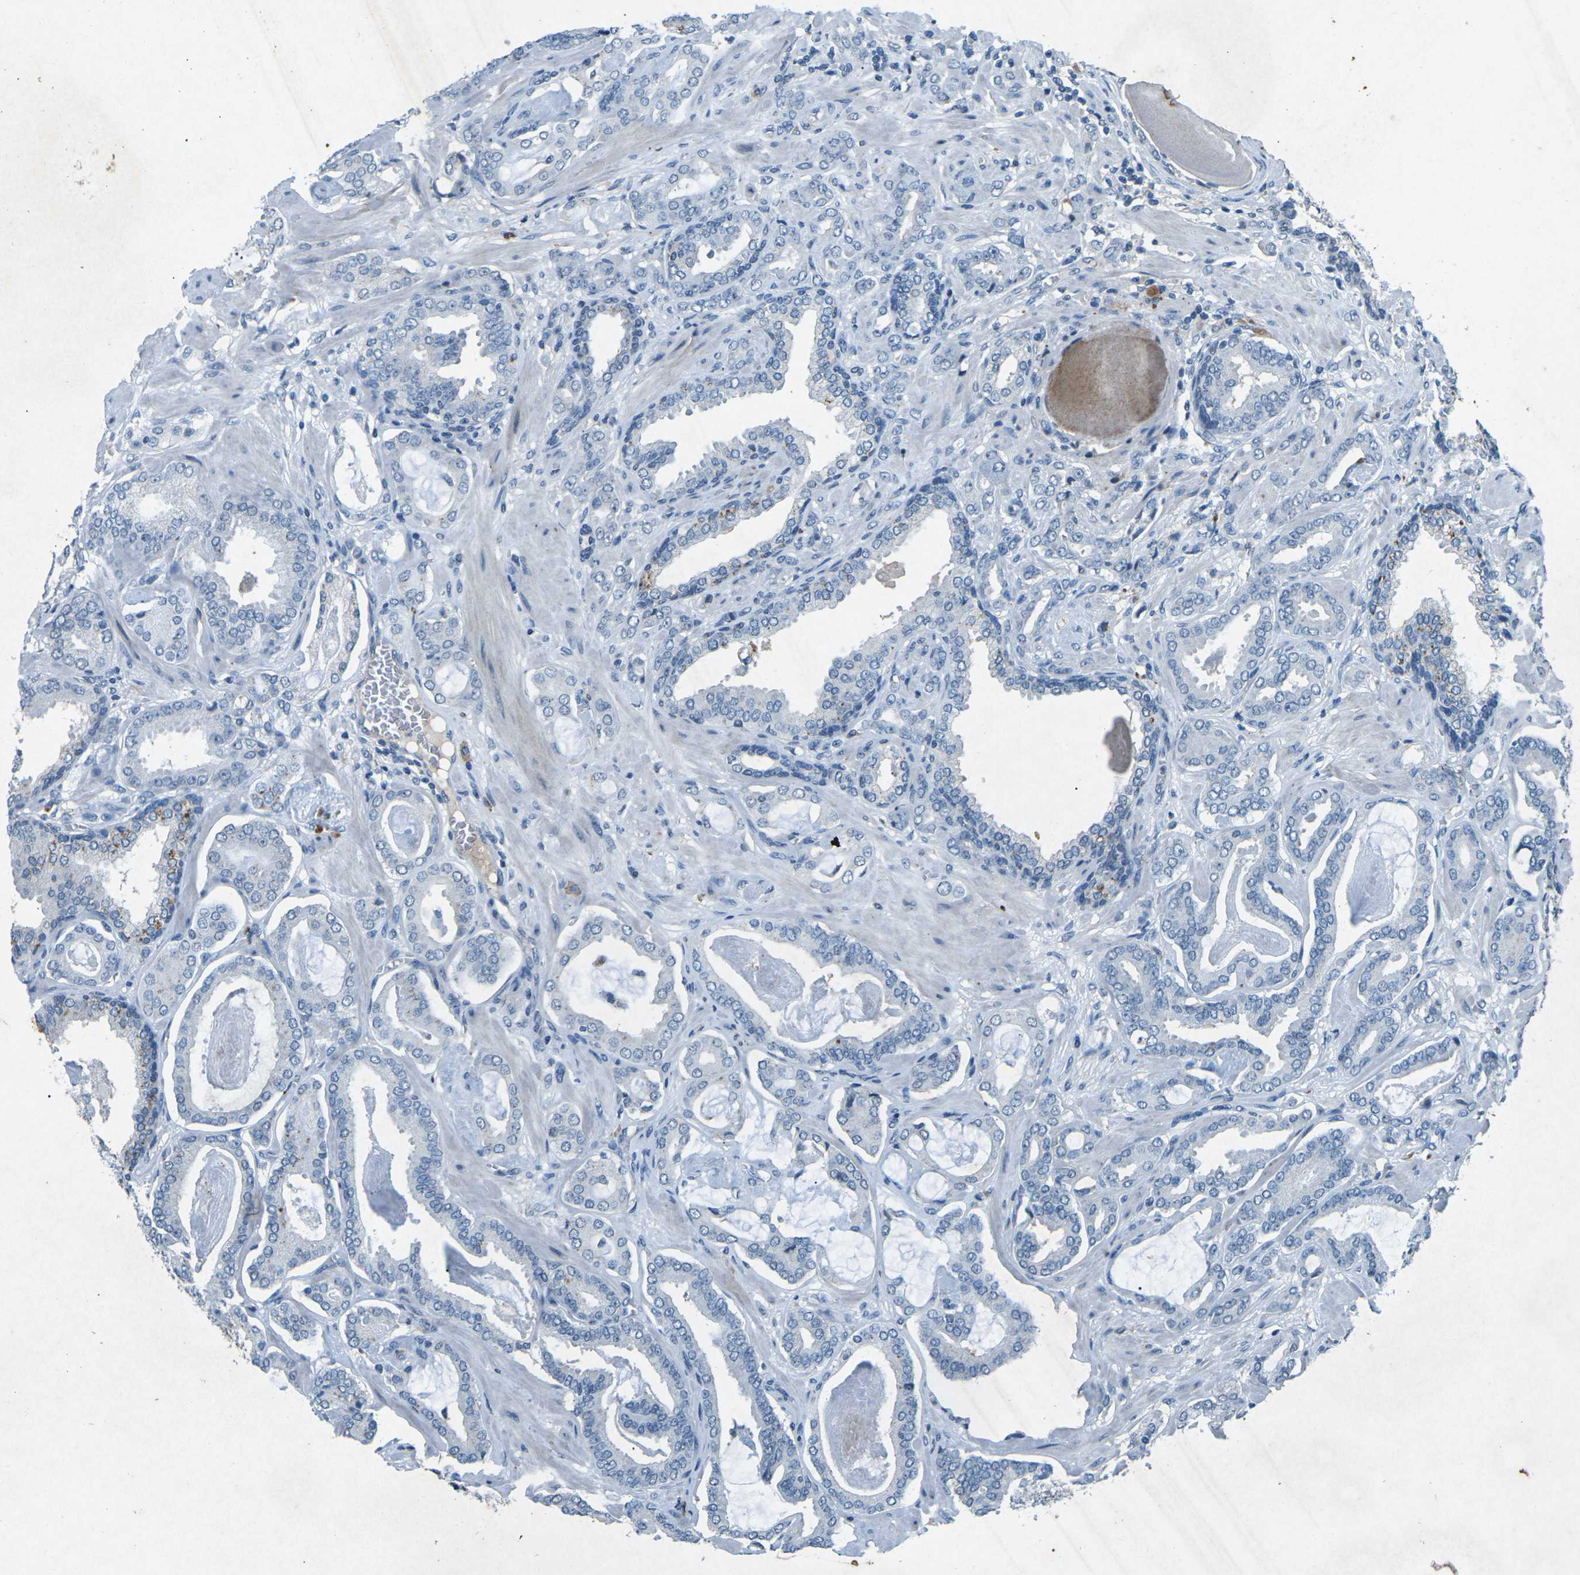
{"staining": {"intensity": "negative", "quantity": "none", "location": "none"}, "tissue": "prostate cancer", "cell_type": "Tumor cells", "image_type": "cancer", "snomed": [{"axis": "morphology", "description": "Adenocarcinoma, Low grade"}, {"axis": "topography", "description": "Prostate"}], "caption": "IHC of human prostate low-grade adenocarcinoma reveals no positivity in tumor cells.", "gene": "A1BG", "patient": {"sex": "male", "age": 53}}